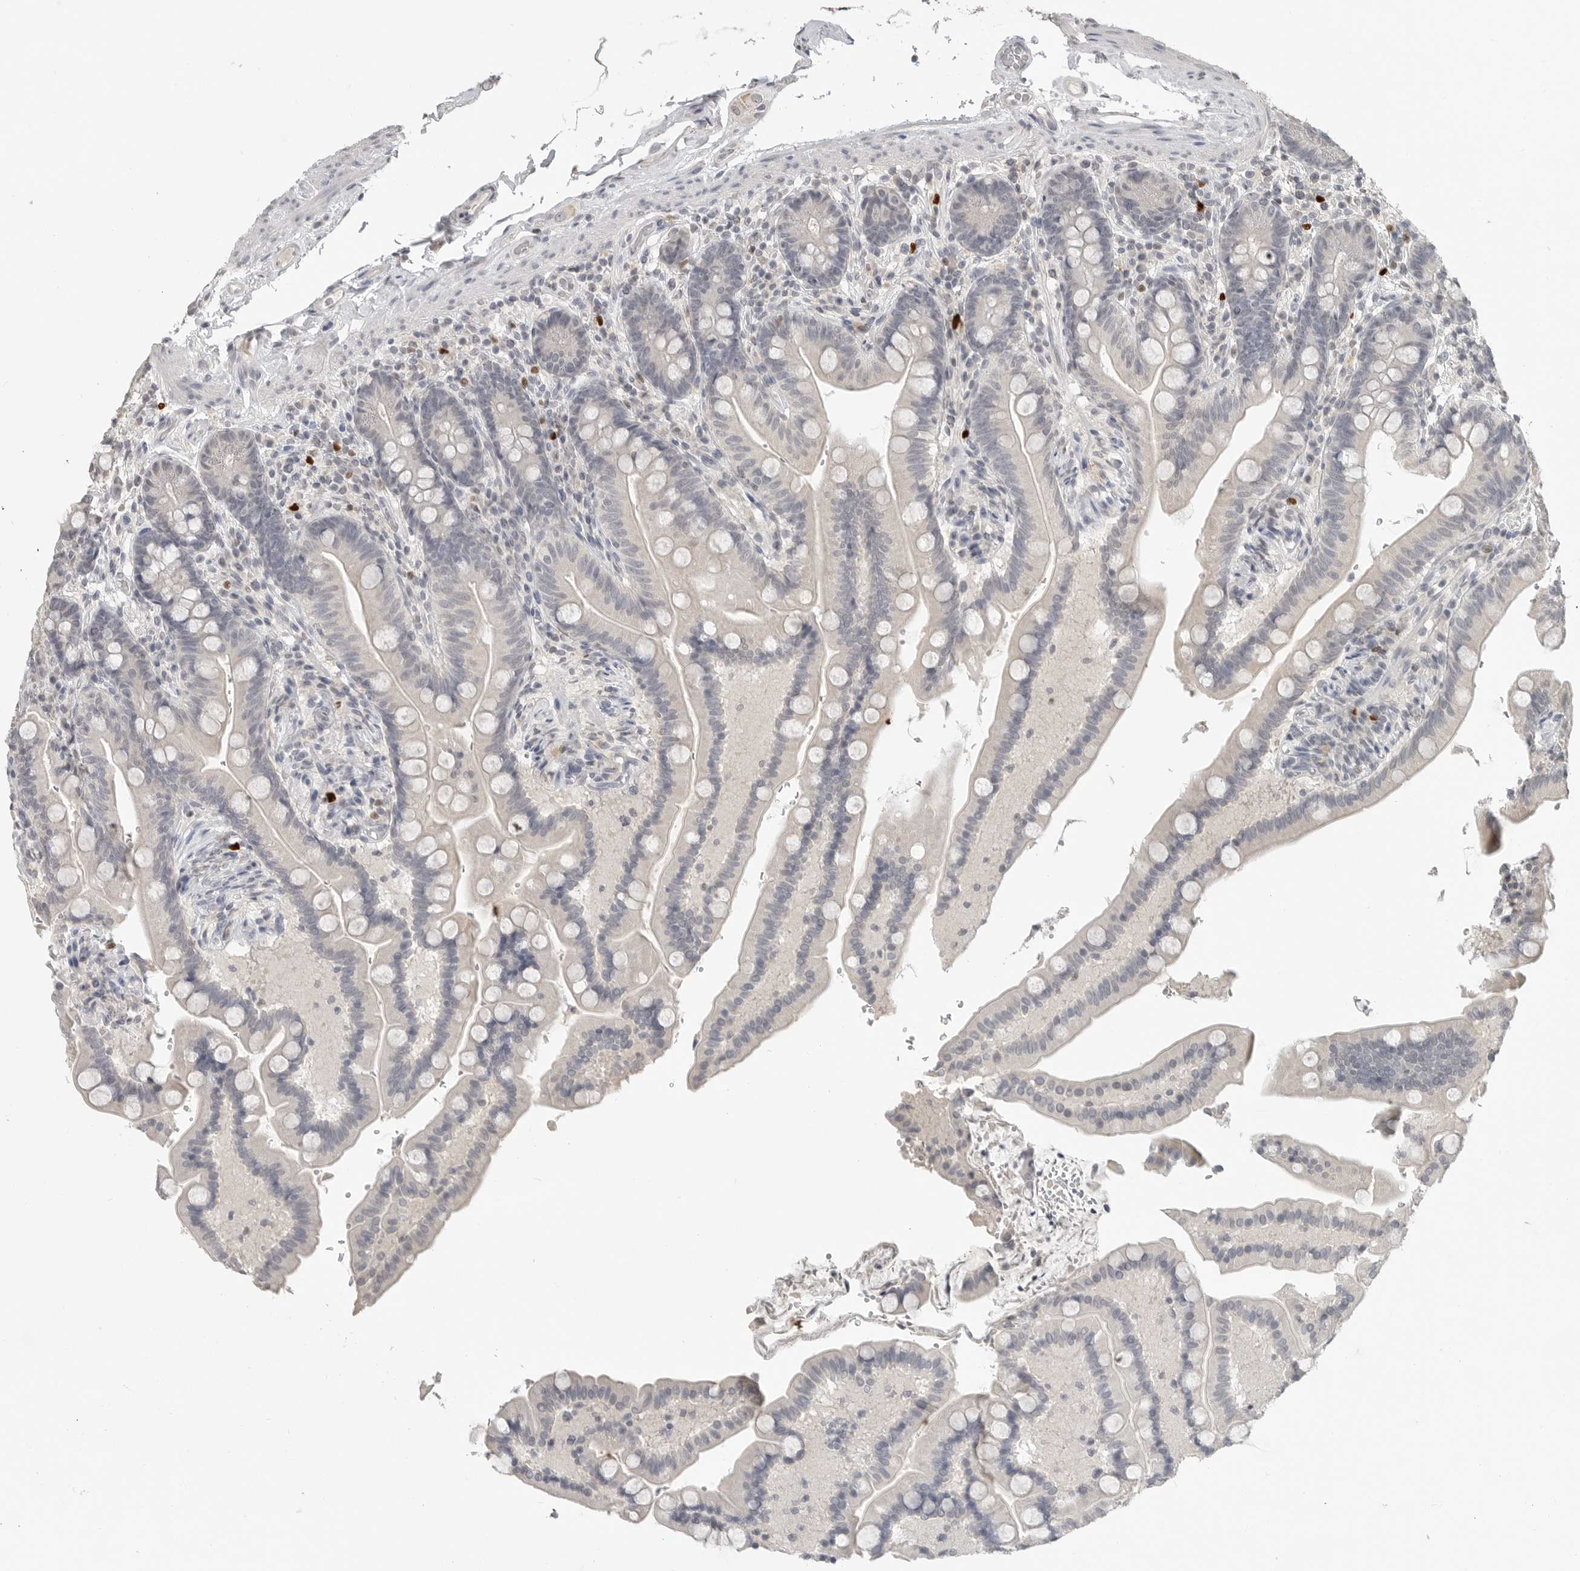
{"staining": {"intensity": "negative", "quantity": "none", "location": "none"}, "tissue": "colon", "cell_type": "Endothelial cells", "image_type": "normal", "snomed": [{"axis": "morphology", "description": "Normal tissue, NOS"}, {"axis": "topography", "description": "Smooth muscle"}, {"axis": "topography", "description": "Colon"}], "caption": "Endothelial cells are negative for brown protein staining in normal colon. (DAB (3,3'-diaminobenzidine) immunohistochemistry (IHC) with hematoxylin counter stain).", "gene": "FOXP3", "patient": {"sex": "male", "age": 73}}